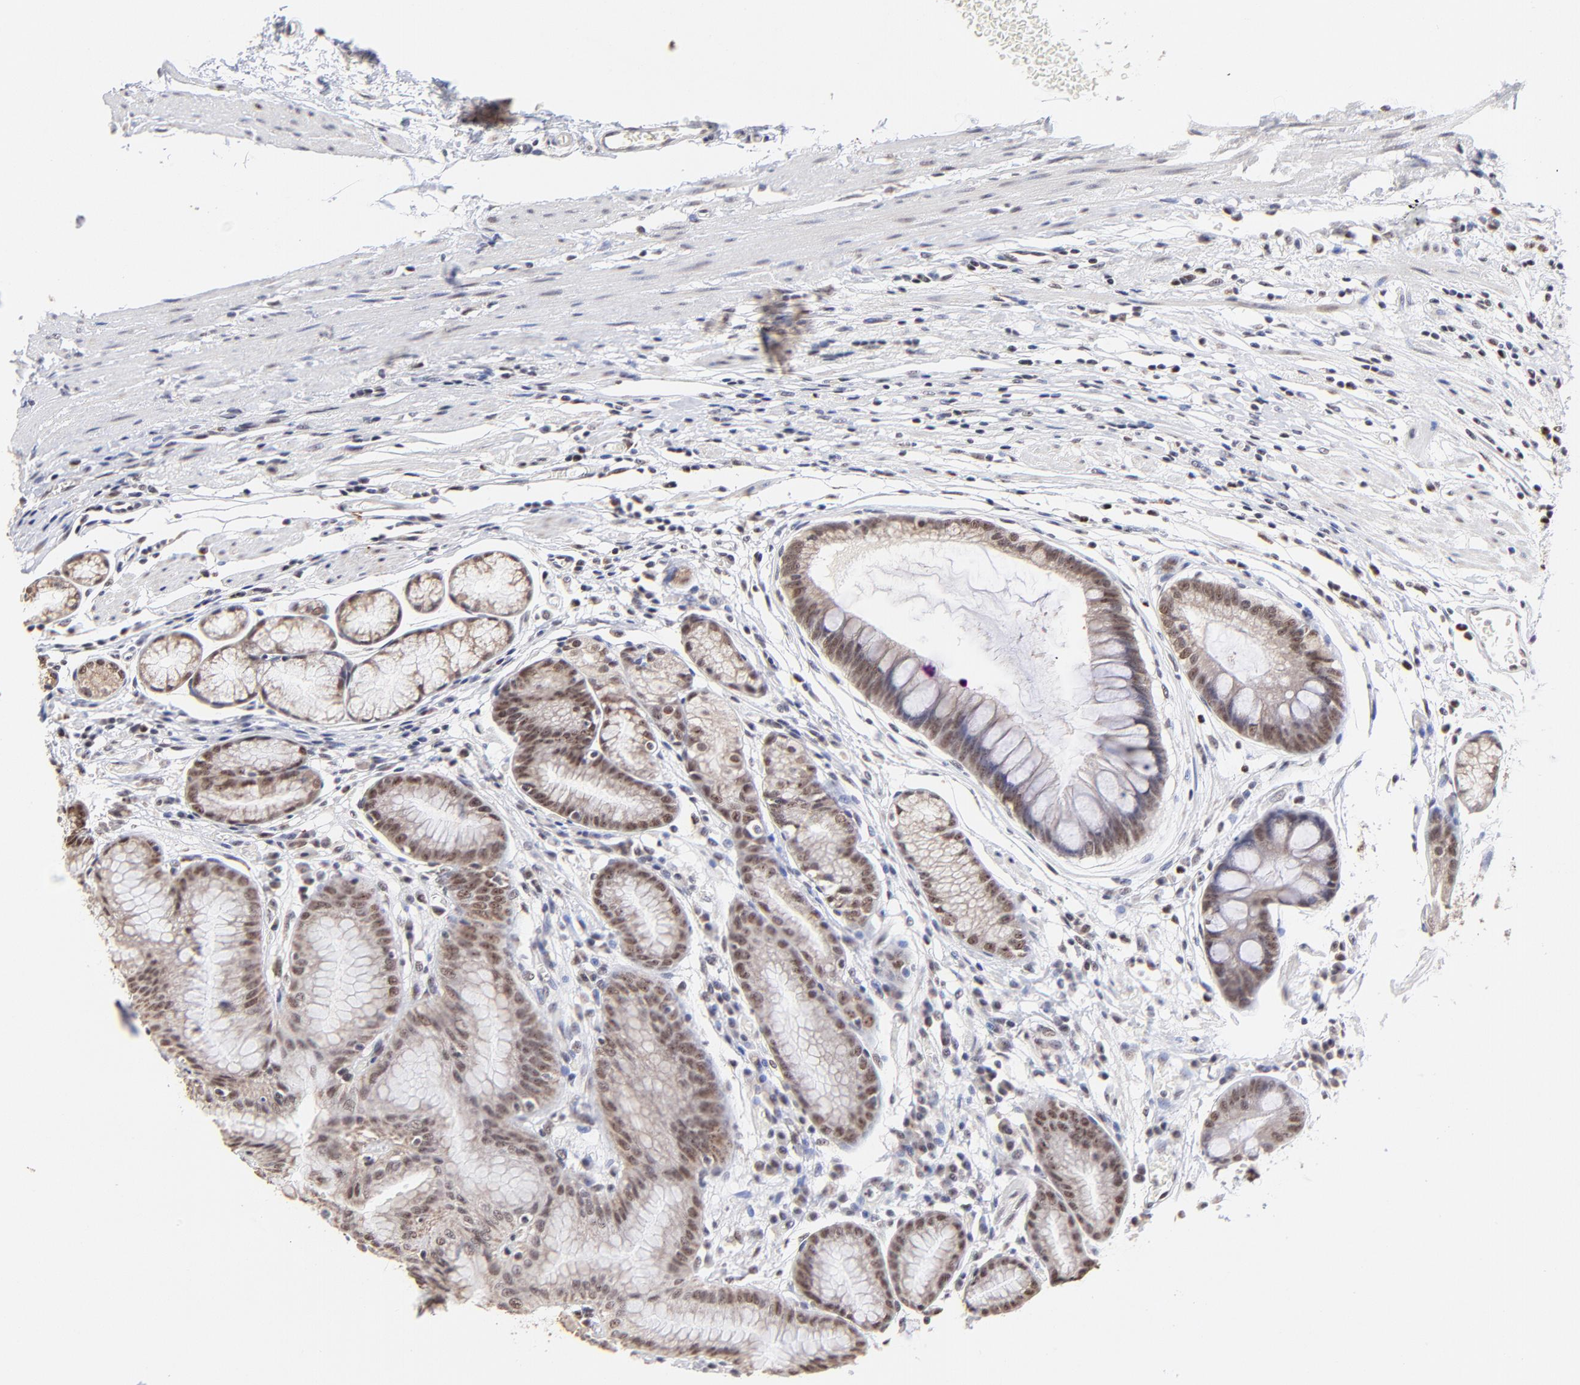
{"staining": {"intensity": "moderate", "quantity": ">75%", "location": "nuclear"}, "tissue": "stomach", "cell_type": "Glandular cells", "image_type": "normal", "snomed": [{"axis": "morphology", "description": "Normal tissue, NOS"}, {"axis": "morphology", "description": "Inflammation, NOS"}, {"axis": "topography", "description": "Stomach, lower"}], "caption": "Immunohistochemistry of unremarkable human stomach shows medium levels of moderate nuclear positivity in about >75% of glandular cells. (DAB (3,3'-diaminobenzidine) IHC with brightfield microscopy, high magnification).", "gene": "ZNF670", "patient": {"sex": "male", "age": 59}}